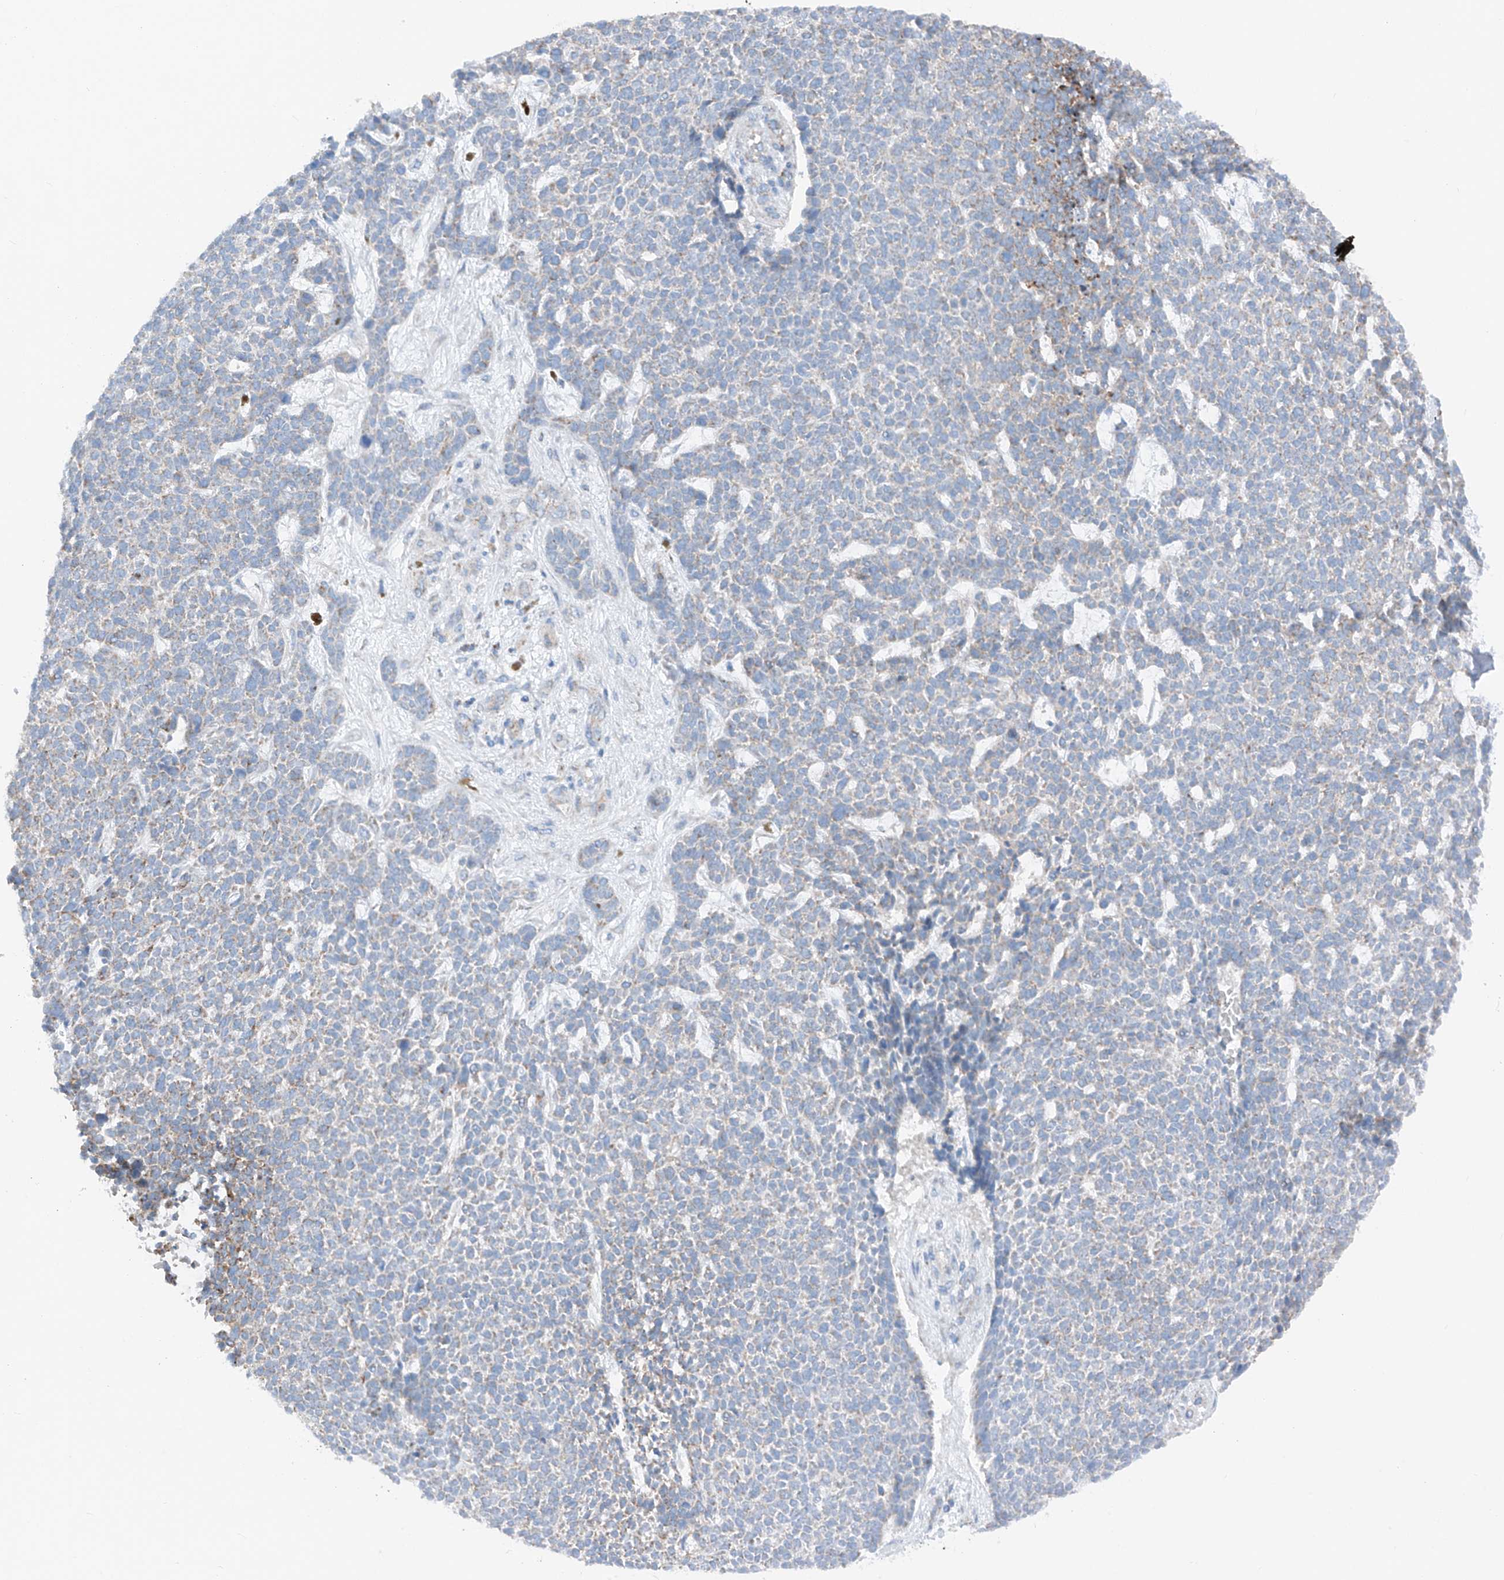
{"staining": {"intensity": "weak", "quantity": "<25%", "location": "cytoplasmic/membranous"}, "tissue": "skin cancer", "cell_type": "Tumor cells", "image_type": "cancer", "snomed": [{"axis": "morphology", "description": "Basal cell carcinoma"}, {"axis": "topography", "description": "Skin"}], "caption": "Skin basal cell carcinoma was stained to show a protein in brown. There is no significant expression in tumor cells.", "gene": "MRAP", "patient": {"sex": "female", "age": 84}}